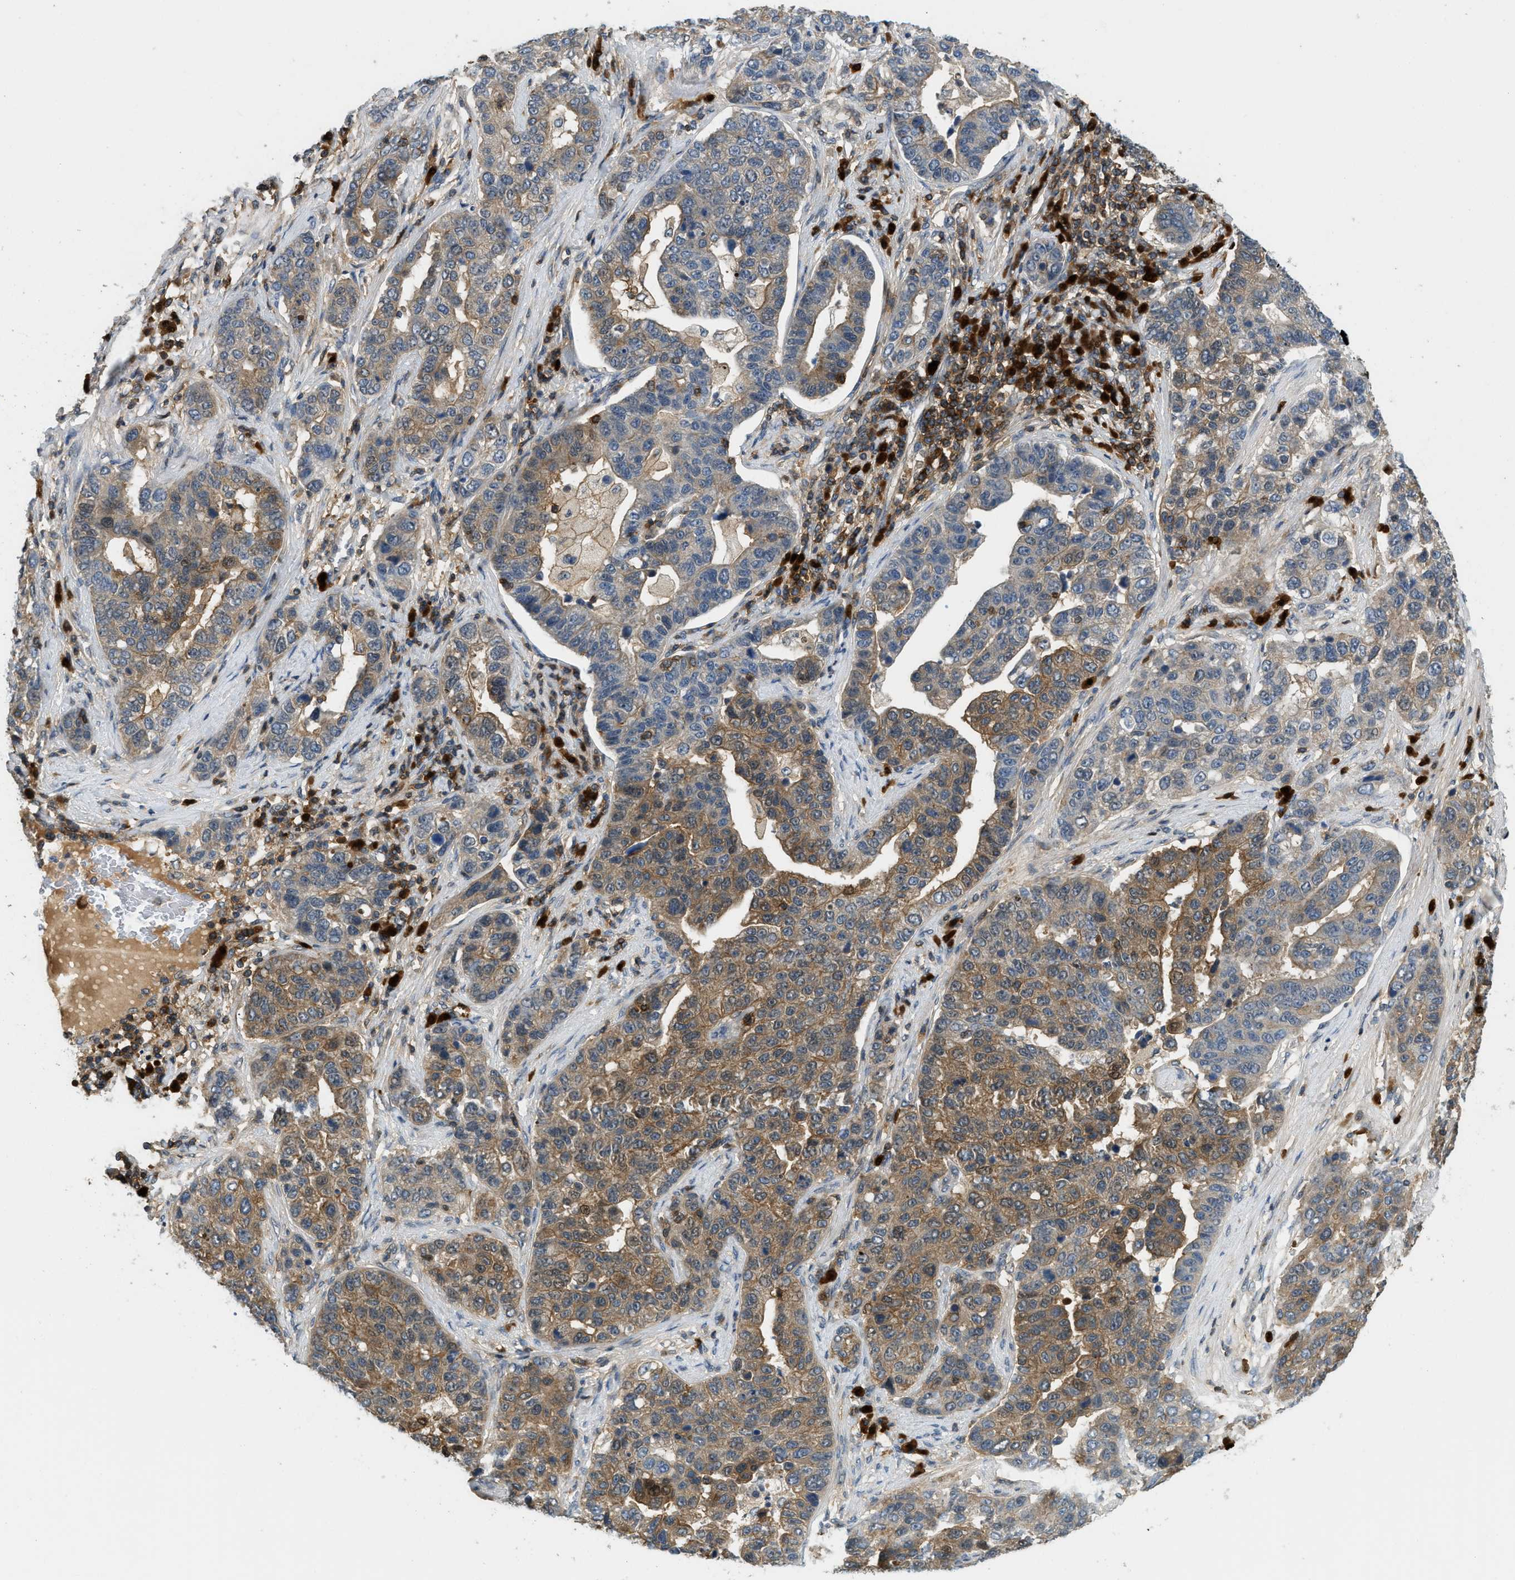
{"staining": {"intensity": "moderate", "quantity": ">75%", "location": "cytoplasmic/membranous,nuclear"}, "tissue": "pancreatic cancer", "cell_type": "Tumor cells", "image_type": "cancer", "snomed": [{"axis": "morphology", "description": "Adenocarcinoma, NOS"}, {"axis": "topography", "description": "Pancreas"}], "caption": "Immunohistochemistry (DAB) staining of pancreatic cancer reveals moderate cytoplasmic/membranous and nuclear protein staining in about >75% of tumor cells.", "gene": "GMPPB", "patient": {"sex": "female", "age": 61}}